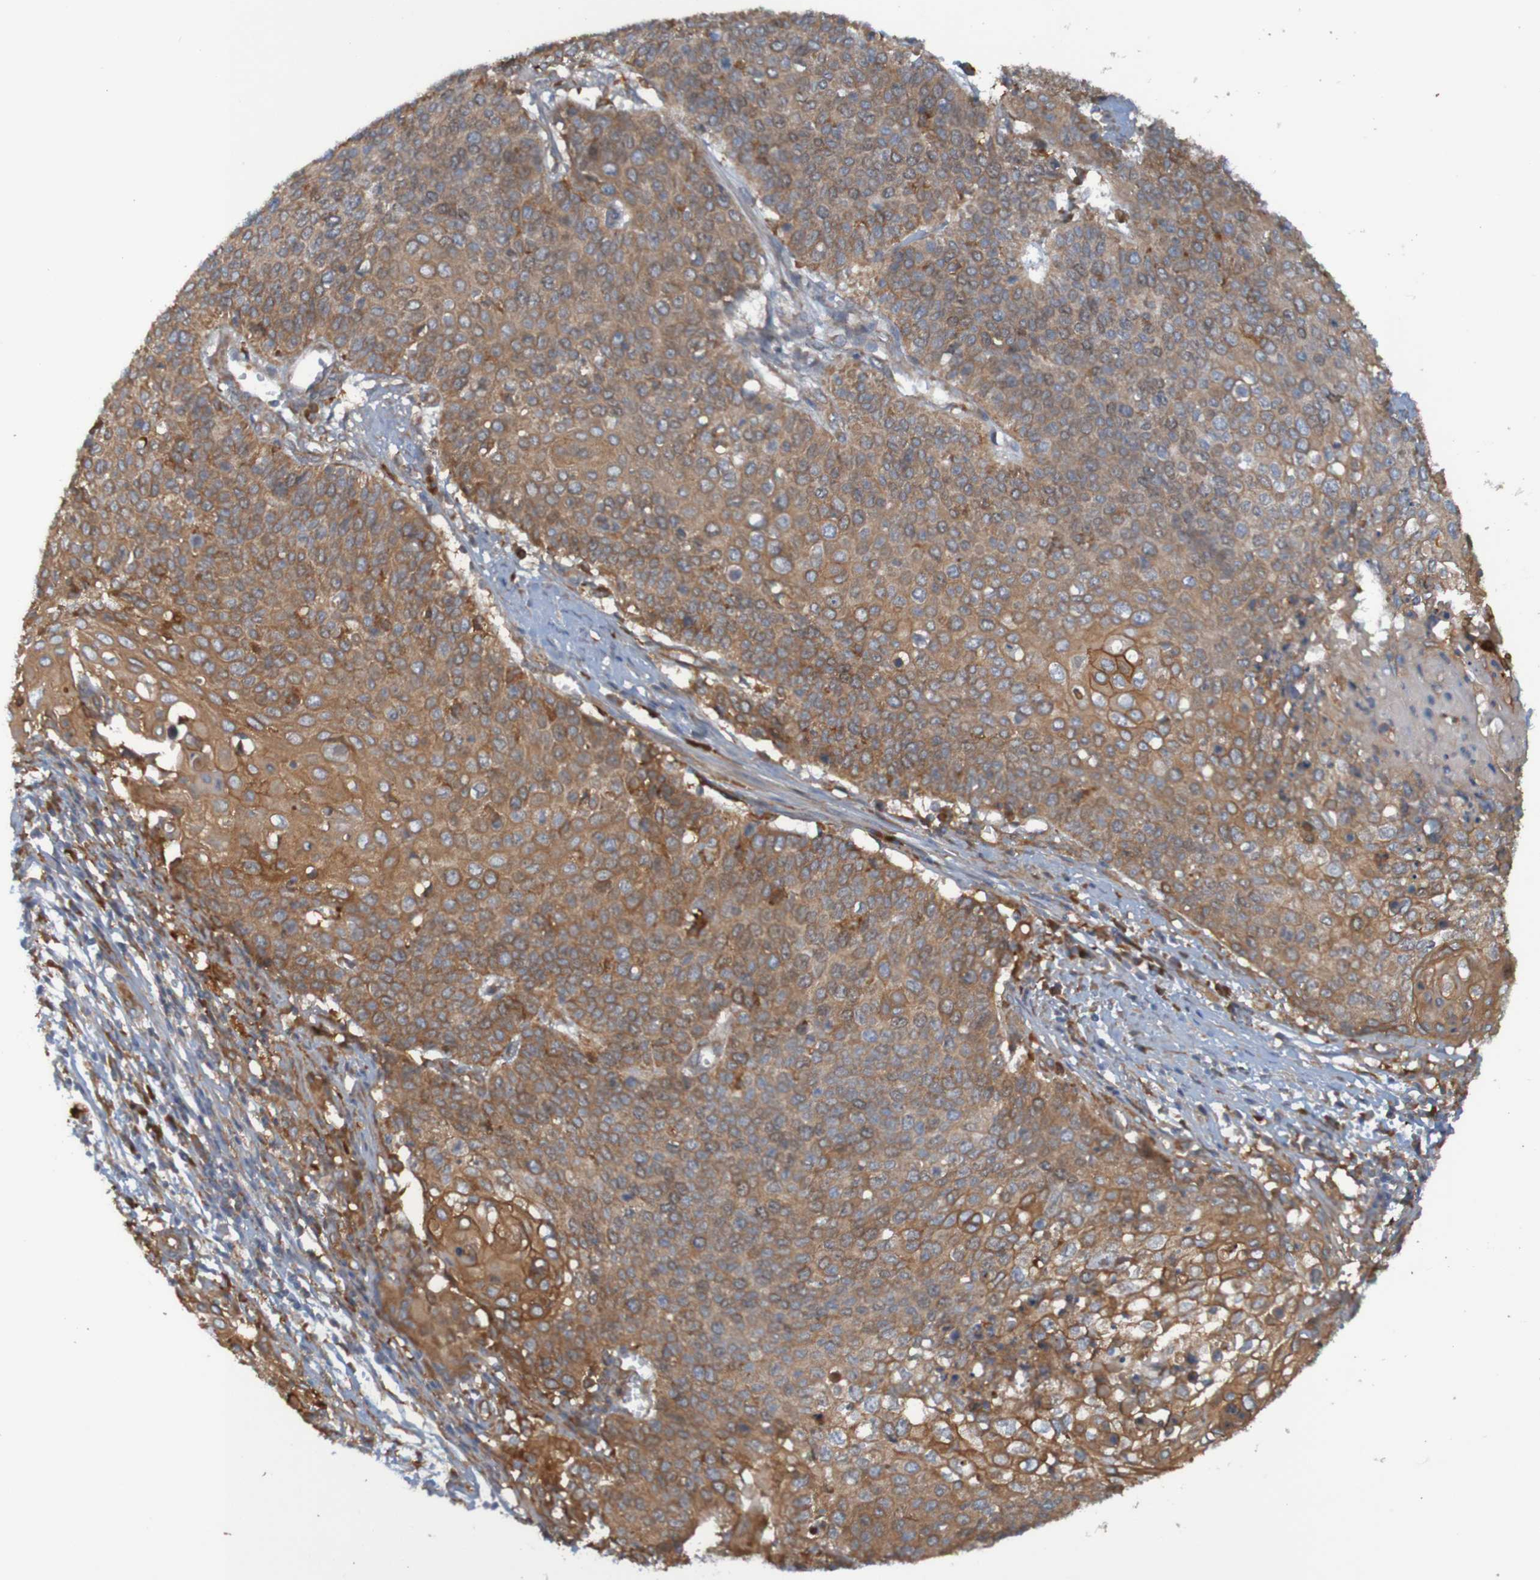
{"staining": {"intensity": "moderate", "quantity": ">75%", "location": "cytoplasmic/membranous"}, "tissue": "cervical cancer", "cell_type": "Tumor cells", "image_type": "cancer", "snomed": [{"axis": "morphology", "description": "Squamous cell carcinoma, NOS"}, {"axis": "topography", "description": "Cervix"}], "caption": "Cervical cancer stained with a brown dye reveals moderate cytoplasmic/membranous positive expression in approximately >75% of tumor cells.", "gene": "DNAJC4", "patient": {"sex": "female", "age": 39}}